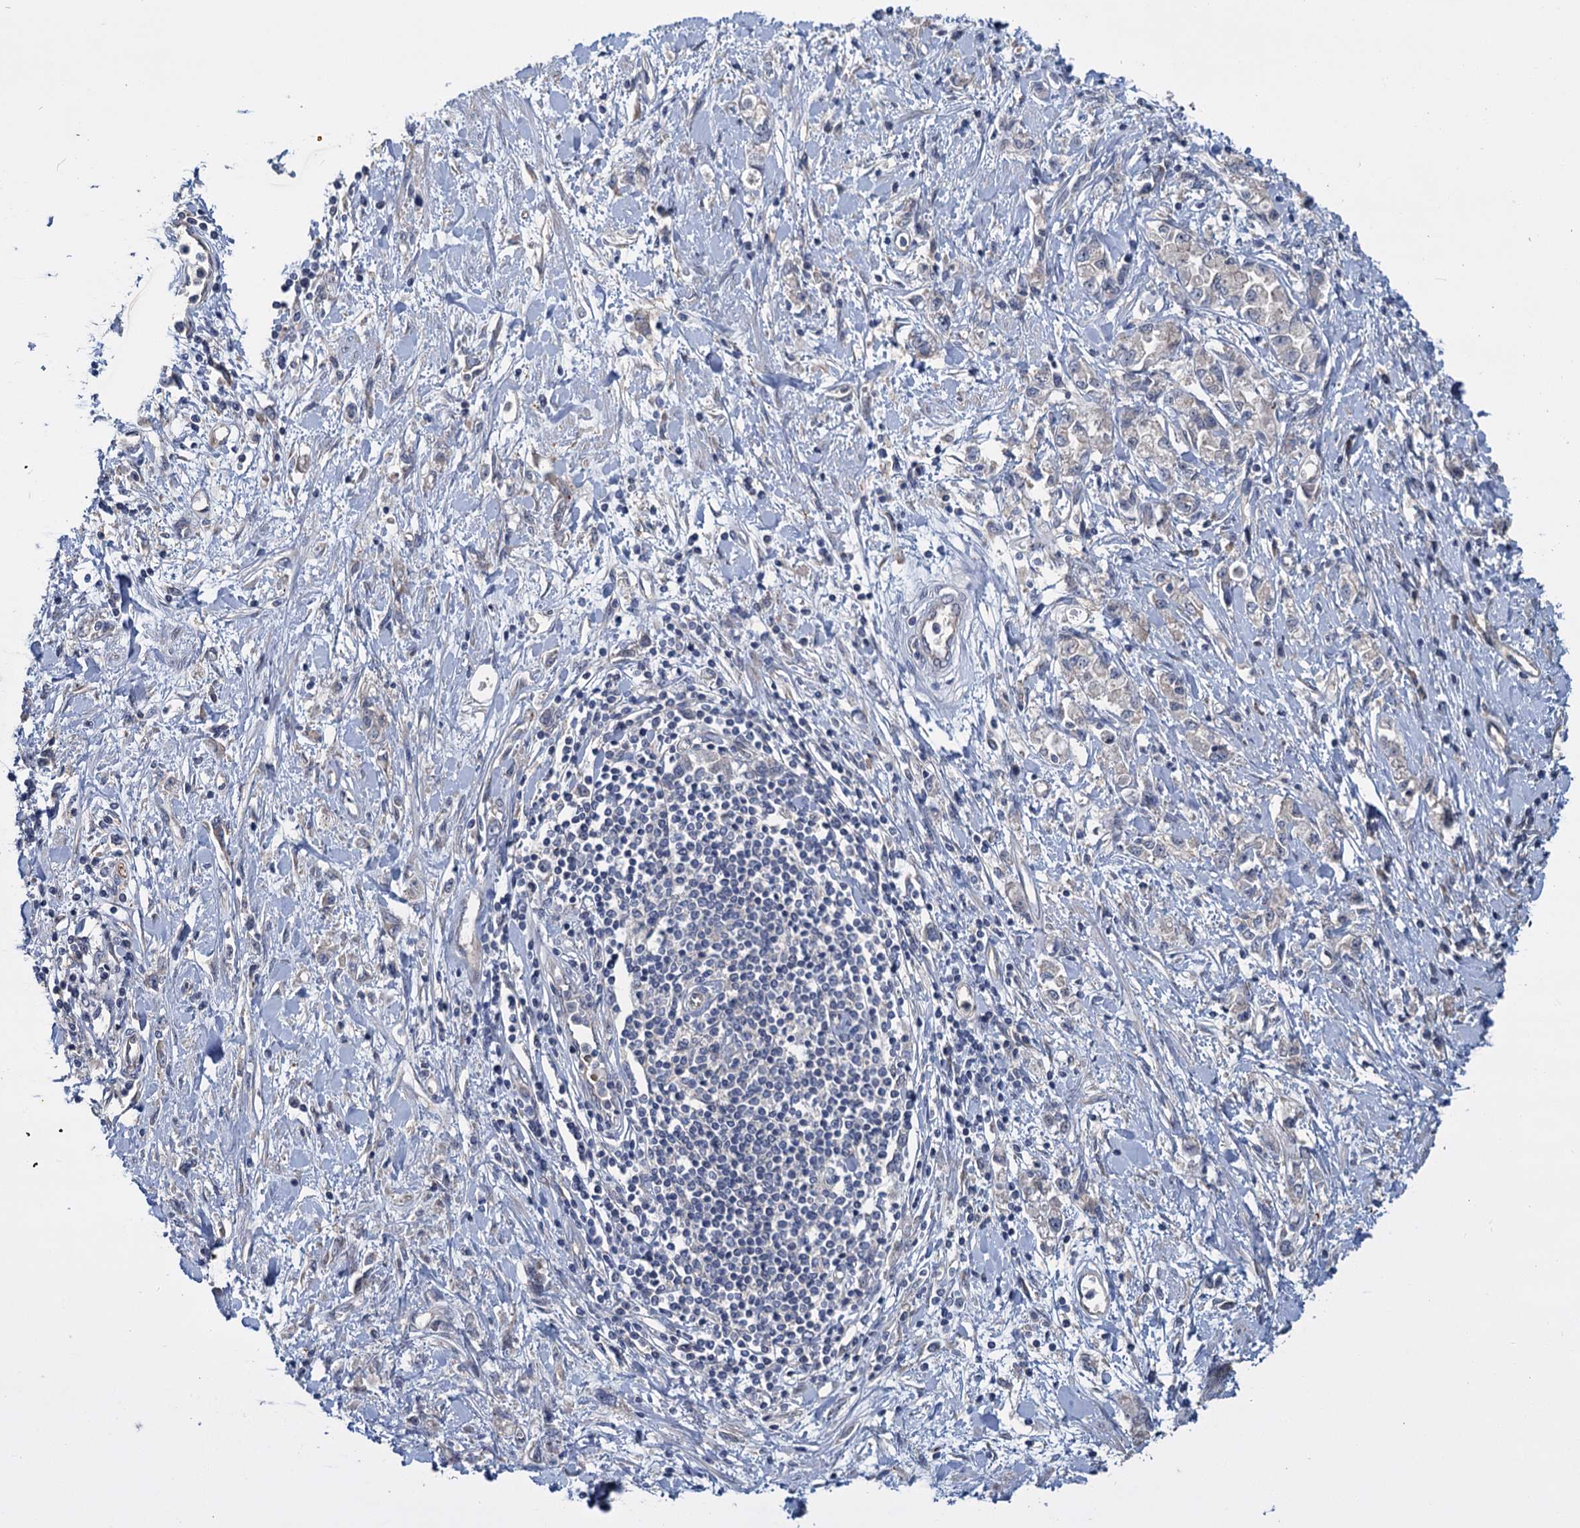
{"staining": {"intensity": "negative", "quantity": "none", "location": "none"}, "tissue": "stomach cancer", "cell_type": "Tumor cells", "image_type": "cancer", "snomed": [{"axis": "morphology", "description": "Adenocarcinoma, NOS"}, {"axis": "topography", "description": "Stomach"}], "caption": "The IHC histopathology image has no significant expression in tumor cells of adenocarcinoma (stomach) tissue.", "gene": "PKN2", "patient": {"sex": "female", "age": 76}}